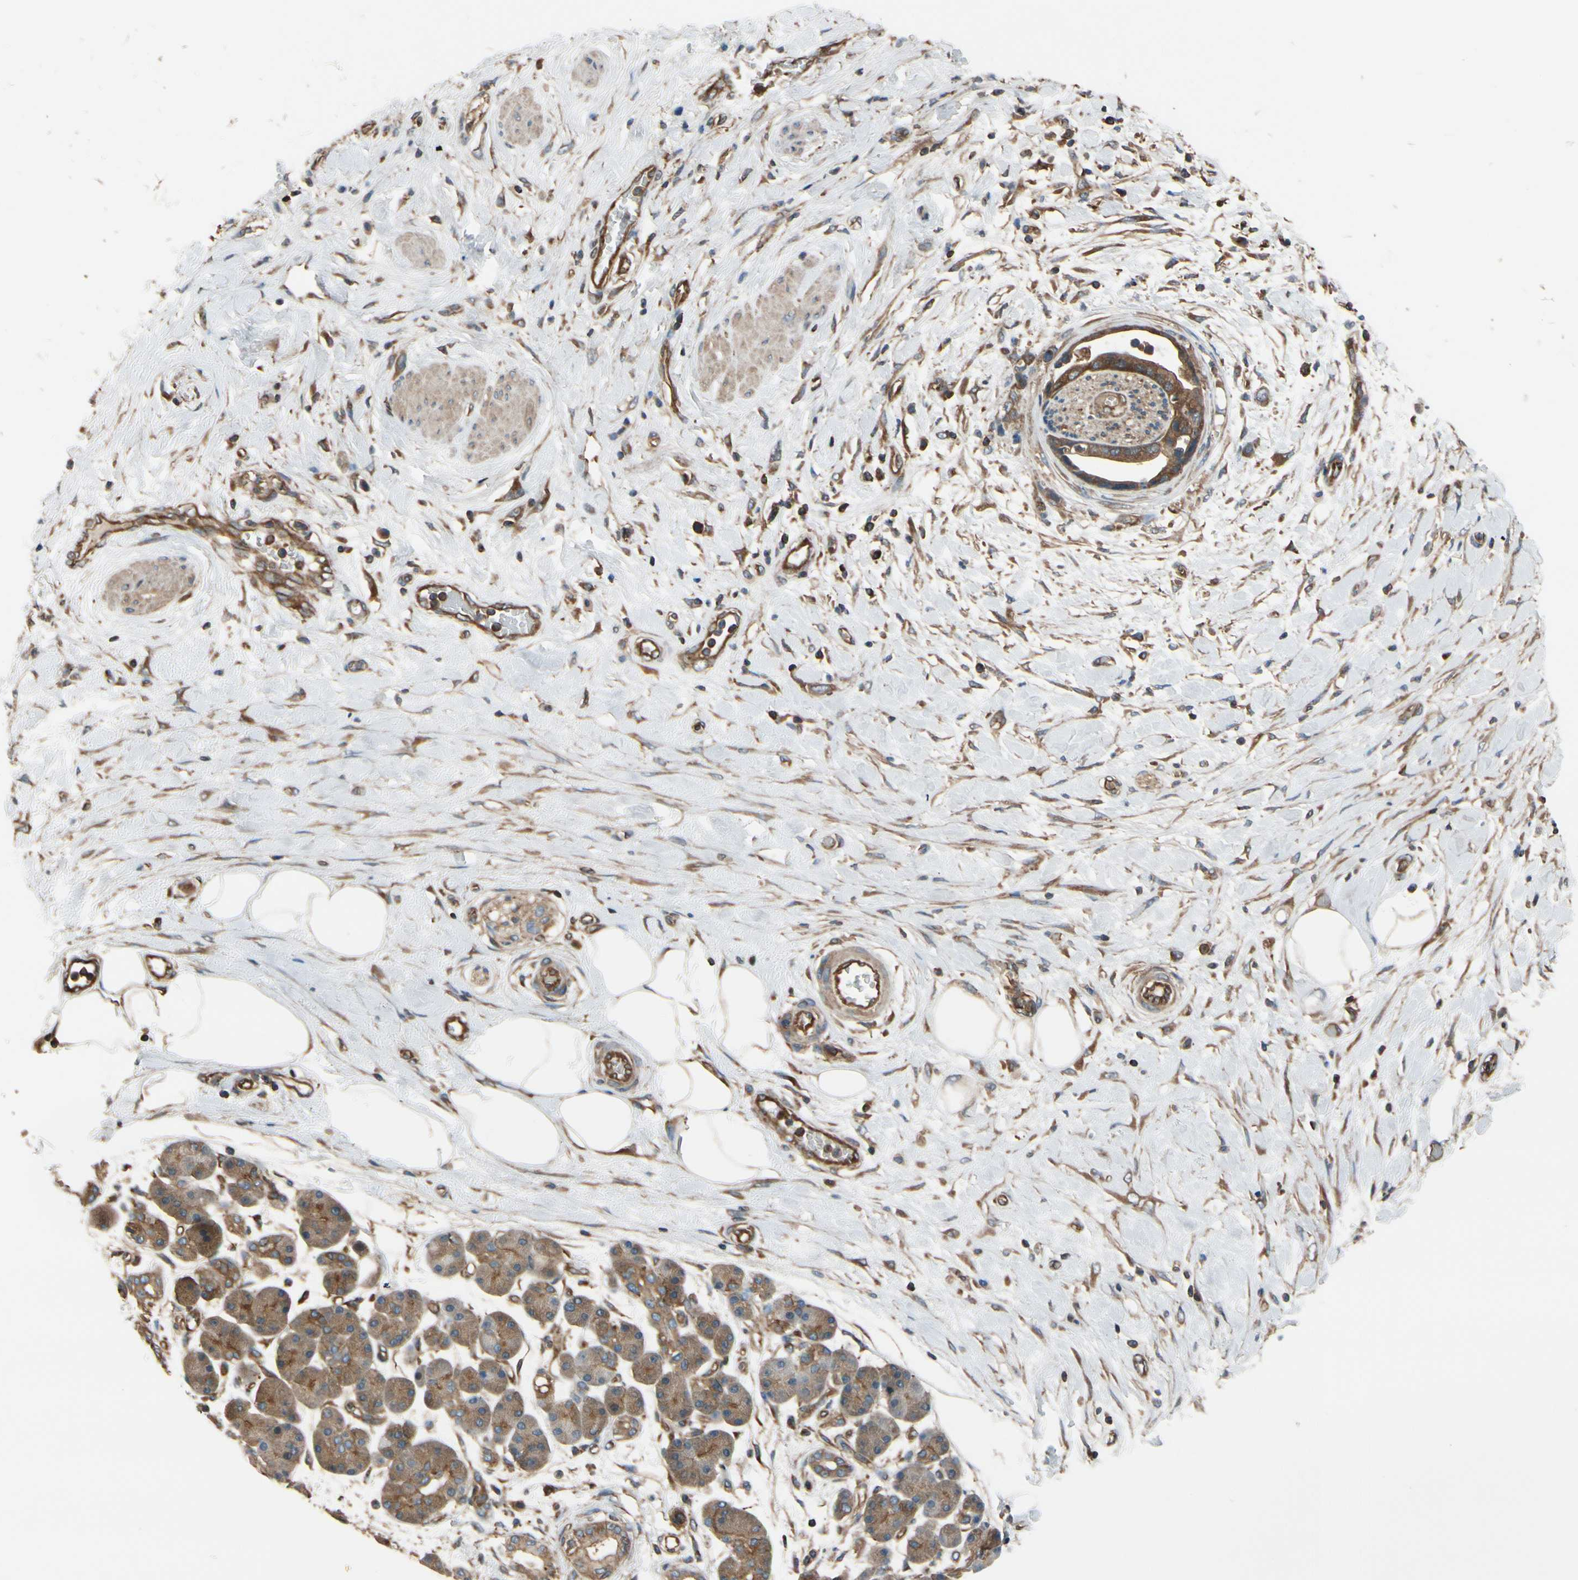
{"staining": {"intensity": "moderate", "quantity": ">75%", "location": "cytoplasmic/membranous"}, "tissue": "pancreatic cancer", "cell_type": "Tumor cells", "image_type": "cancer", "snomed": [{"axis": "morphology", "description": "Adenocarcinoma, NOS"}, {"axis": "morphology", "description": "Adenocarcinoma, metastatic, NOS"}, {"axis": "topography", "description": "Lymph node"}, {"axis": "topography", "description": "Pancreas"}, {"axis": "topography", "description": "Duodenum"}], "caption": "A brown stain shows moderate cytoplasmic/membranous positivity of a protein in human metastatic adenocarcinoma (pancreatic) tumor cells.", "gene": "EPS15", "patient": {"sex": "female", "age": 64}}